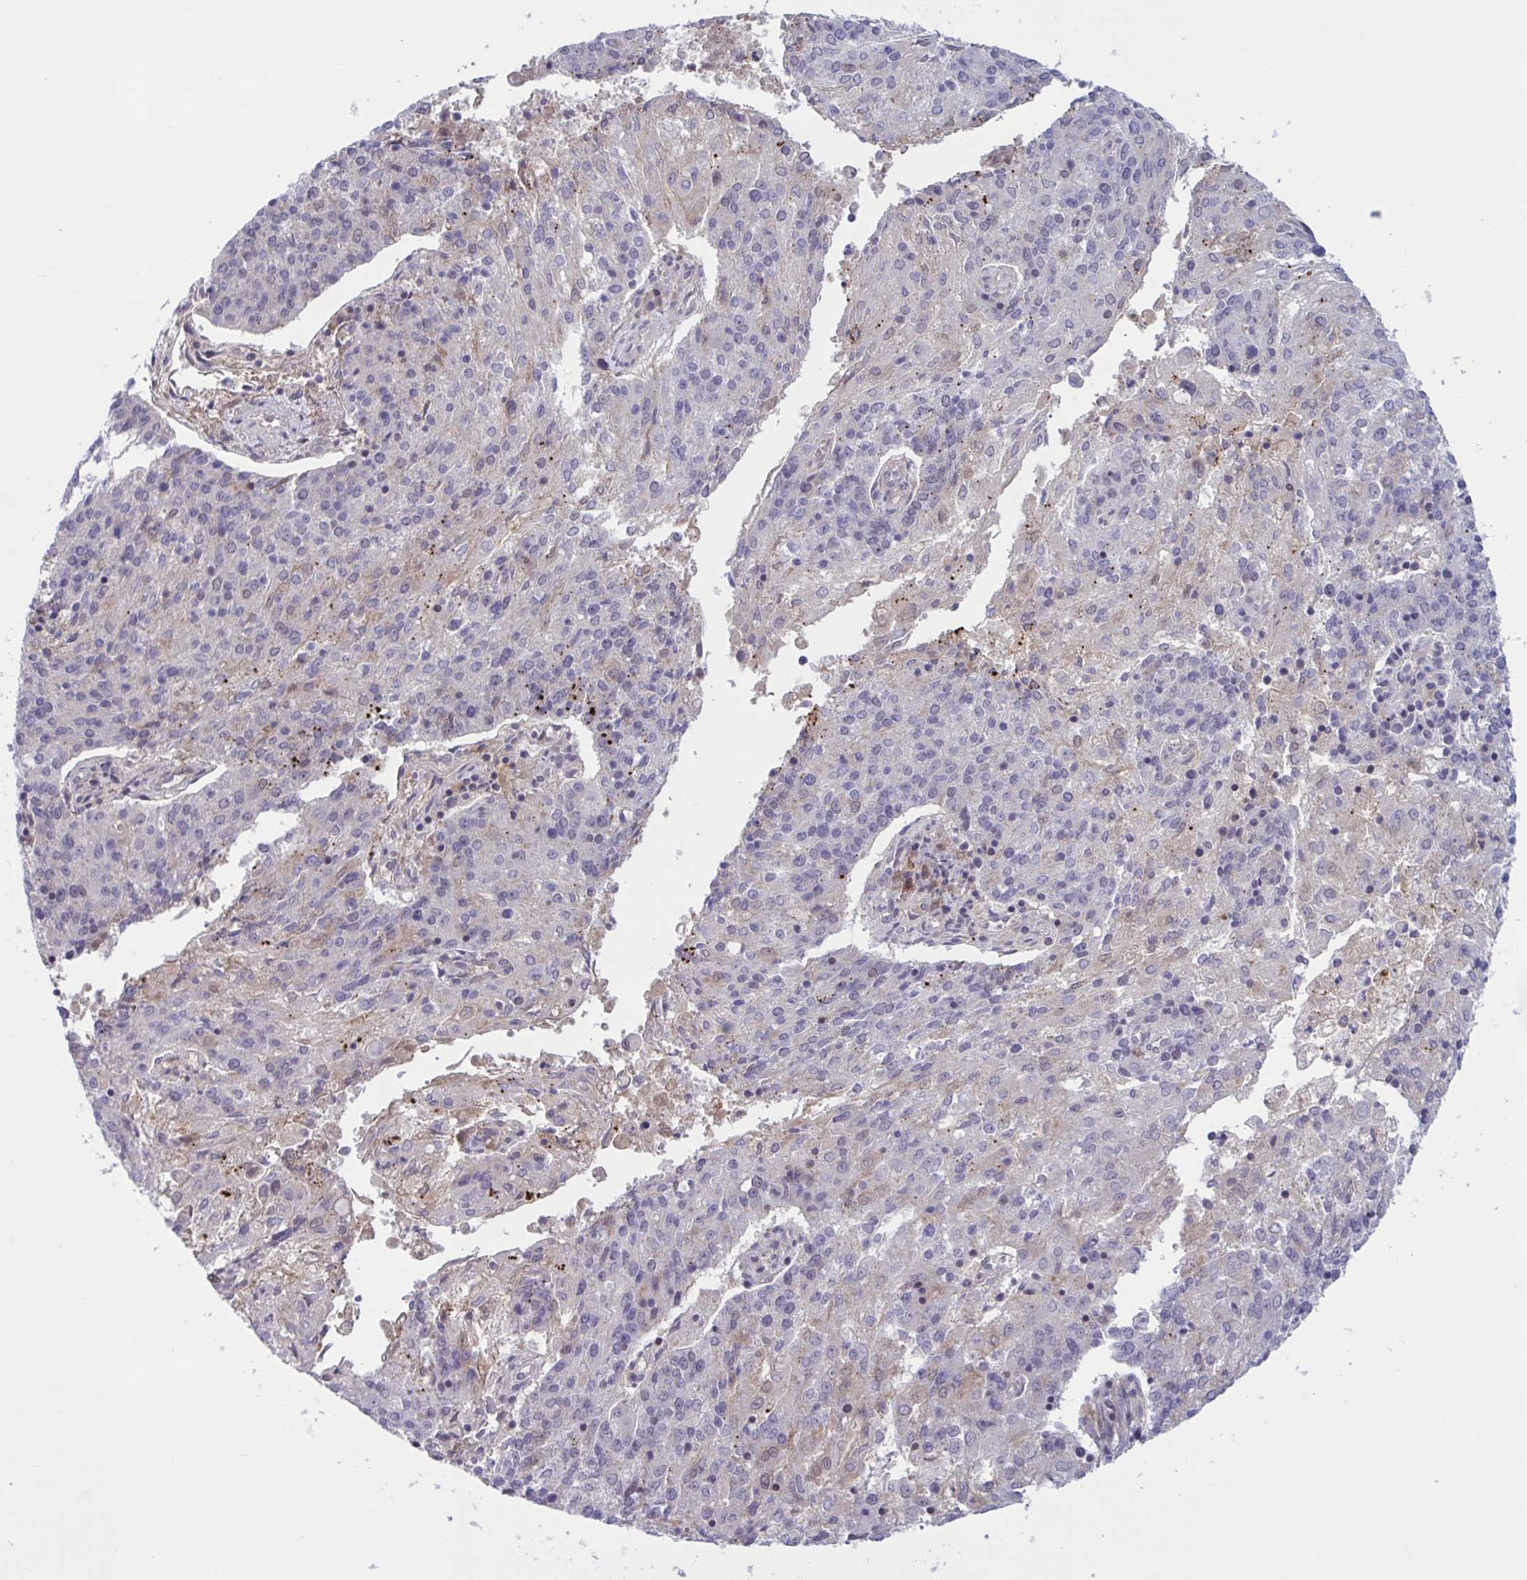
{"staining": {"intensity": "negative", "quantity": "none", "location": "none"}, "tissue": "endometrial cancer", "cell_type": "Tumor cells", "image_type": "cancer", "snomed": [{"axis": "morphology", "description": "Adenocarcinoma, NOS"}, {"axis": "topography", "description": "Endometrium"}], "caption": "IHC of human endometrial cancer (adenocarcinoma) demonstrates no staining in tumor cells.", "gene": "TTC7B", "patient": {"sex": "female", "age": 82}}